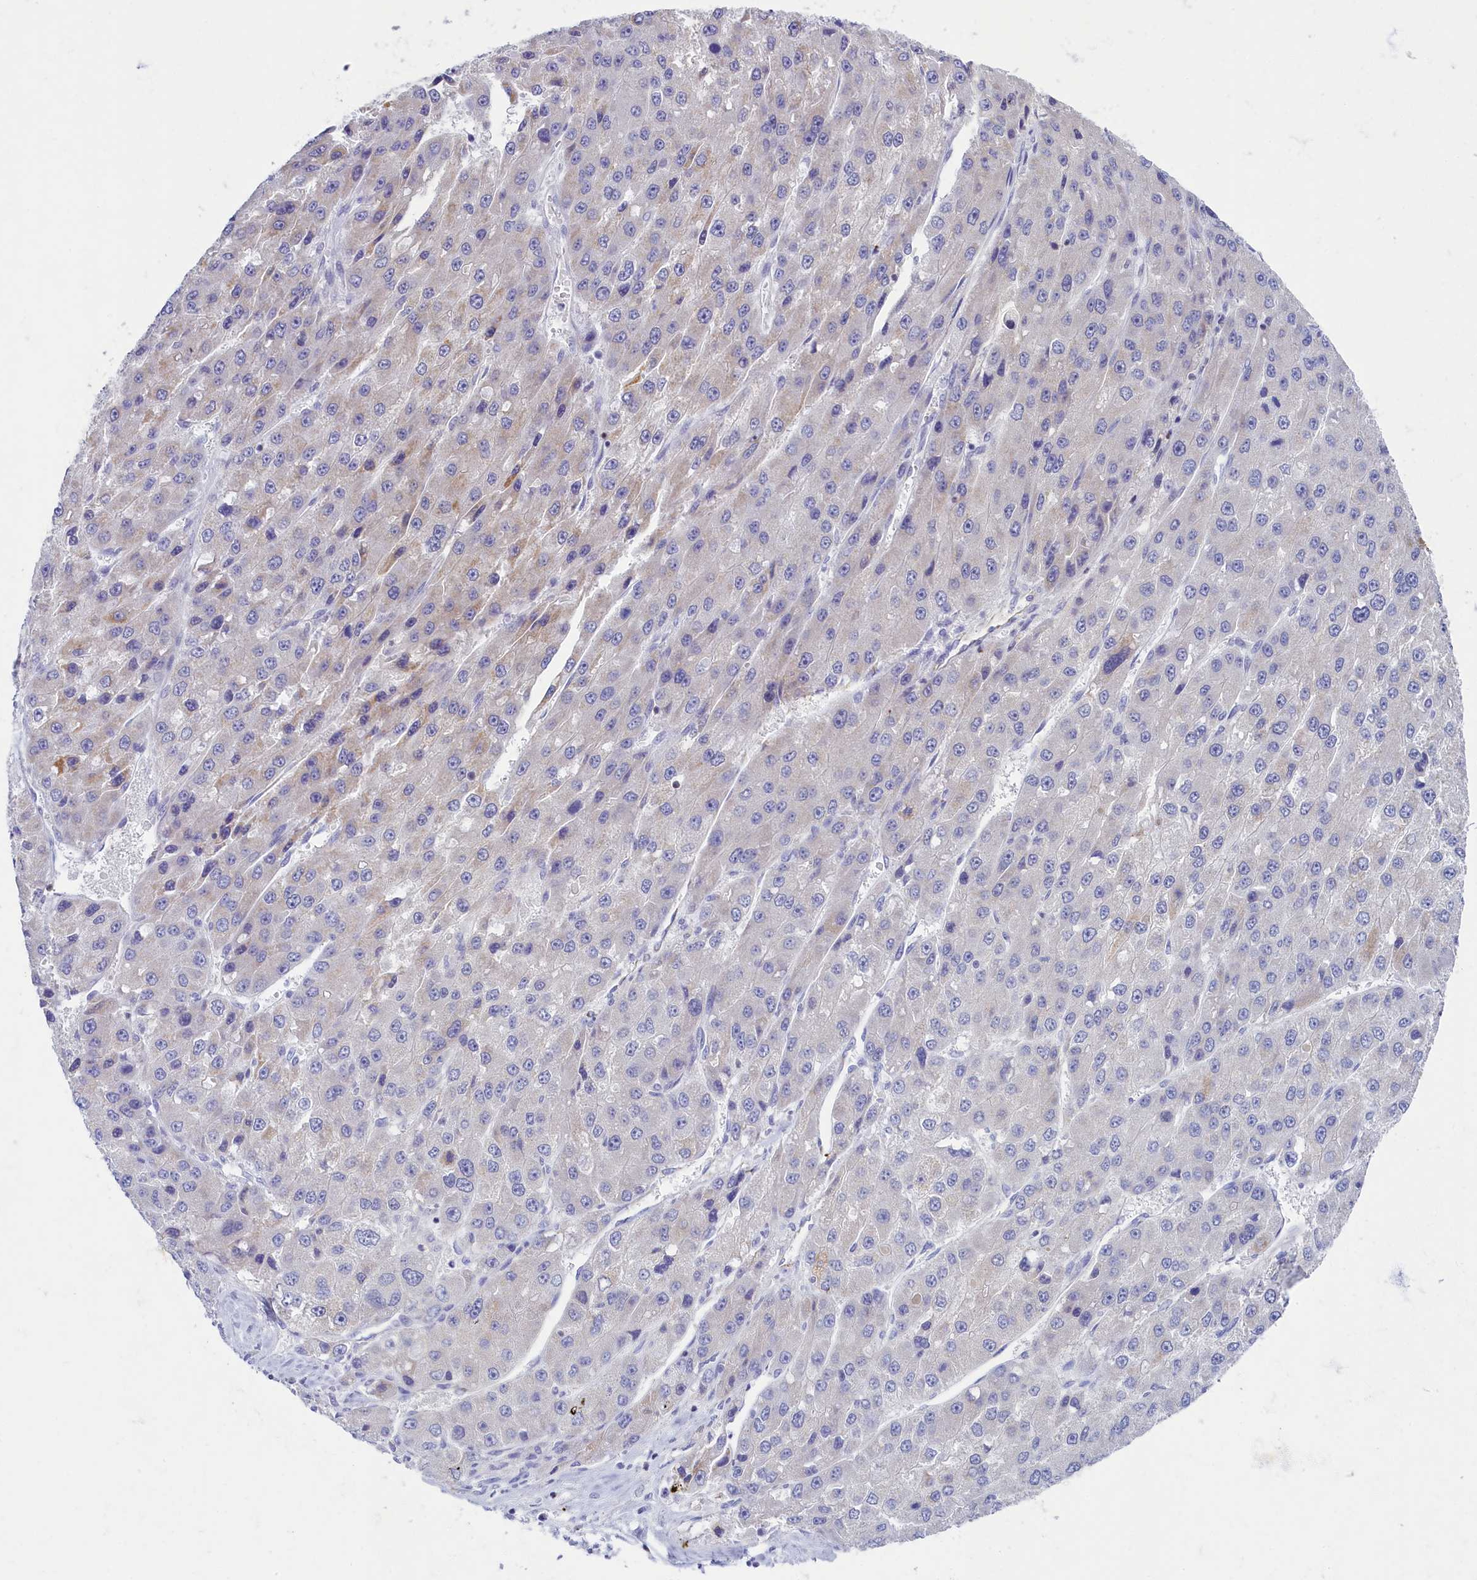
{"staining": {"intensity": "weak", "quantity": "<25%", "location": "cytoplasmic/membranous"}, "tissue": "liver cancer", "cell_type": "Tumor cells", "image_type": "cancer", "snomed": [{"axis": "morphology", "description": "Carcinoma, Hepatocellular, NOS"}, {"axis": "topography", "description": "Liver"}], "caption": "This micrograph is of liver cancer stained with immunohistochemistry (IHC) to label a protein in brown with the nuclei are counter-stained blue. There is no positivity in tumor cells.", "gene": "OCIAD2", "patient": {"sex": "female", "age": 73}}